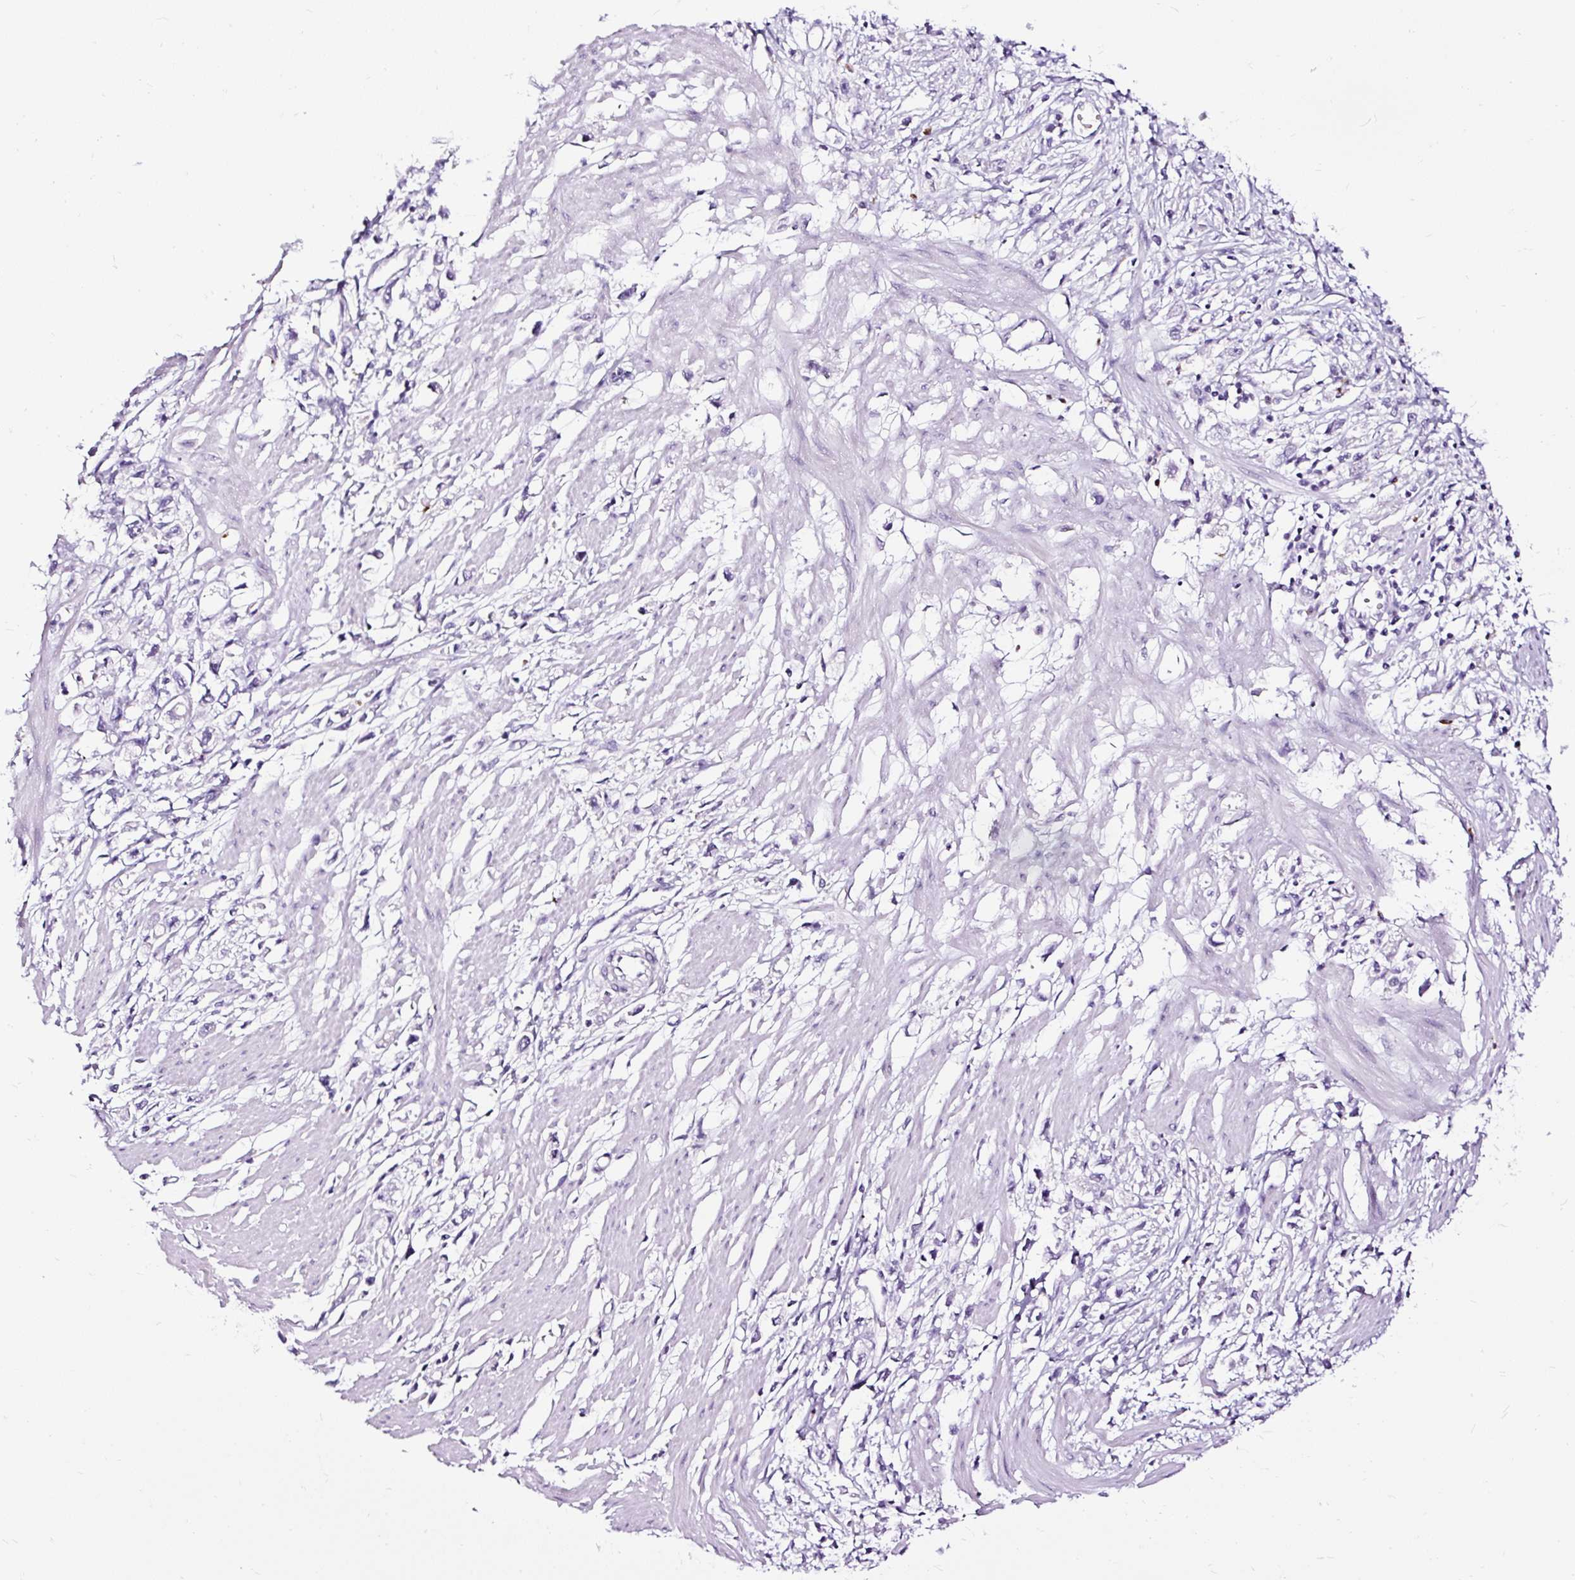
{"staining": {"intensity": "negative", "quantity": "none", "location": "none"}, "tissue": "stomach cancer", "cell_type": "Tumor cells", "image_type": "cancer", "snomed": [{"axis": "morphology", "description": "Adenocarcinoma, NOS"}, {"axis": "topography", "description": "Stomach"}], "caption": "Stomach cancer (adenocarcinoma) was stained to show a protein in brown. There is no significant staining in tumor cells.", "gene": "SLC7A8", "patient": {"sex": "female", "age": 59}}